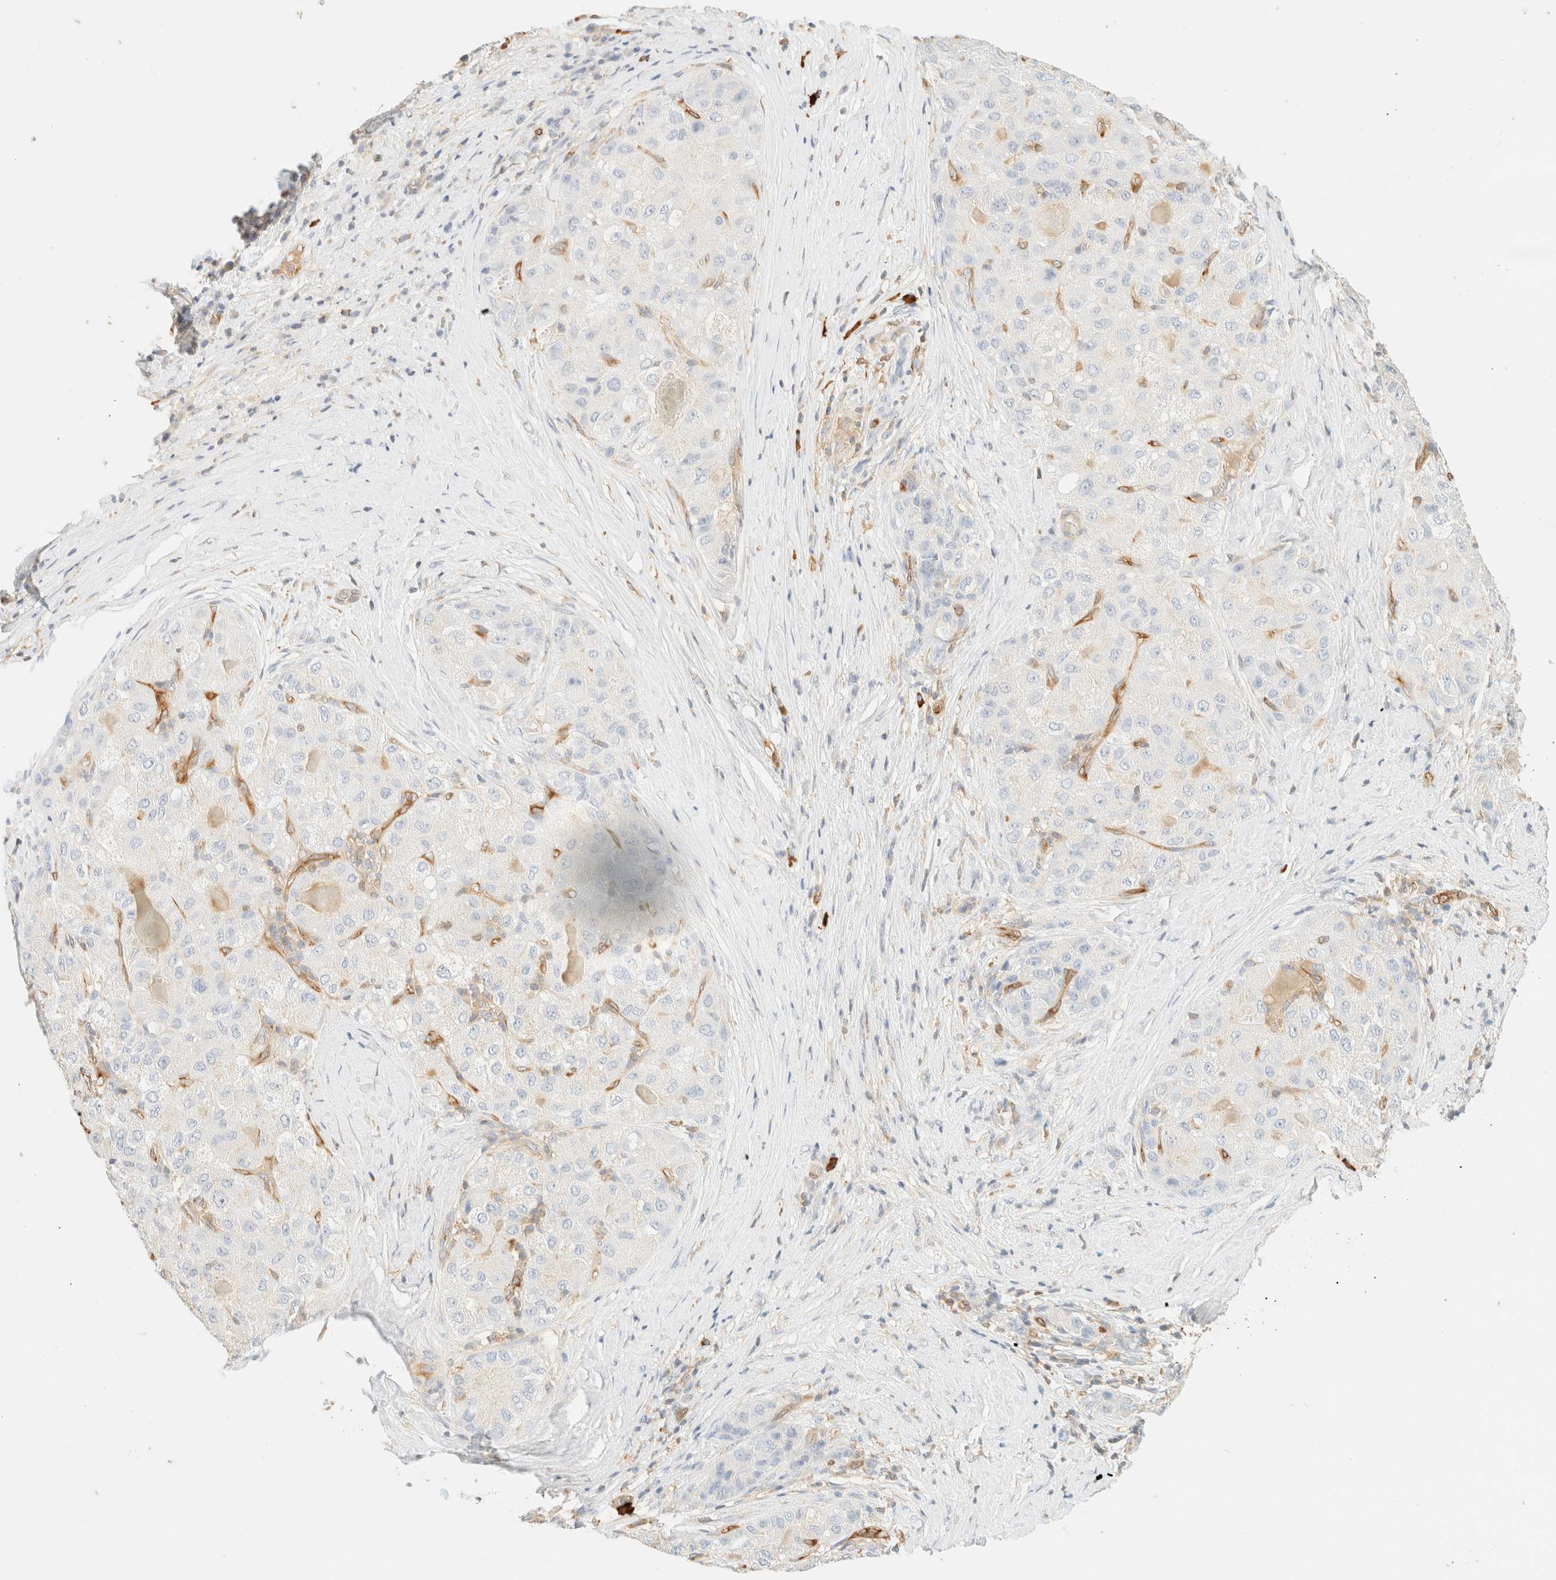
{"staining": {"intensity": "negative", "quantity": "none", "location": "none"}, "tissue": "liver cancer", "cell_type": "Tumor cells", "image_type": "cancer", "snomed": [{"axis": "morphology", "description": "Carcinoma, Hepatocellular, NOS"}, {"axis": "topography", "description": "Liver"}], "caption": "Immunohistochemical staining of liver hepatocellular carcinoma demonstrates no significant expression in tumor cells.", "gene": "FHOD1", "patient": {"sex": "male", "age": 80}}